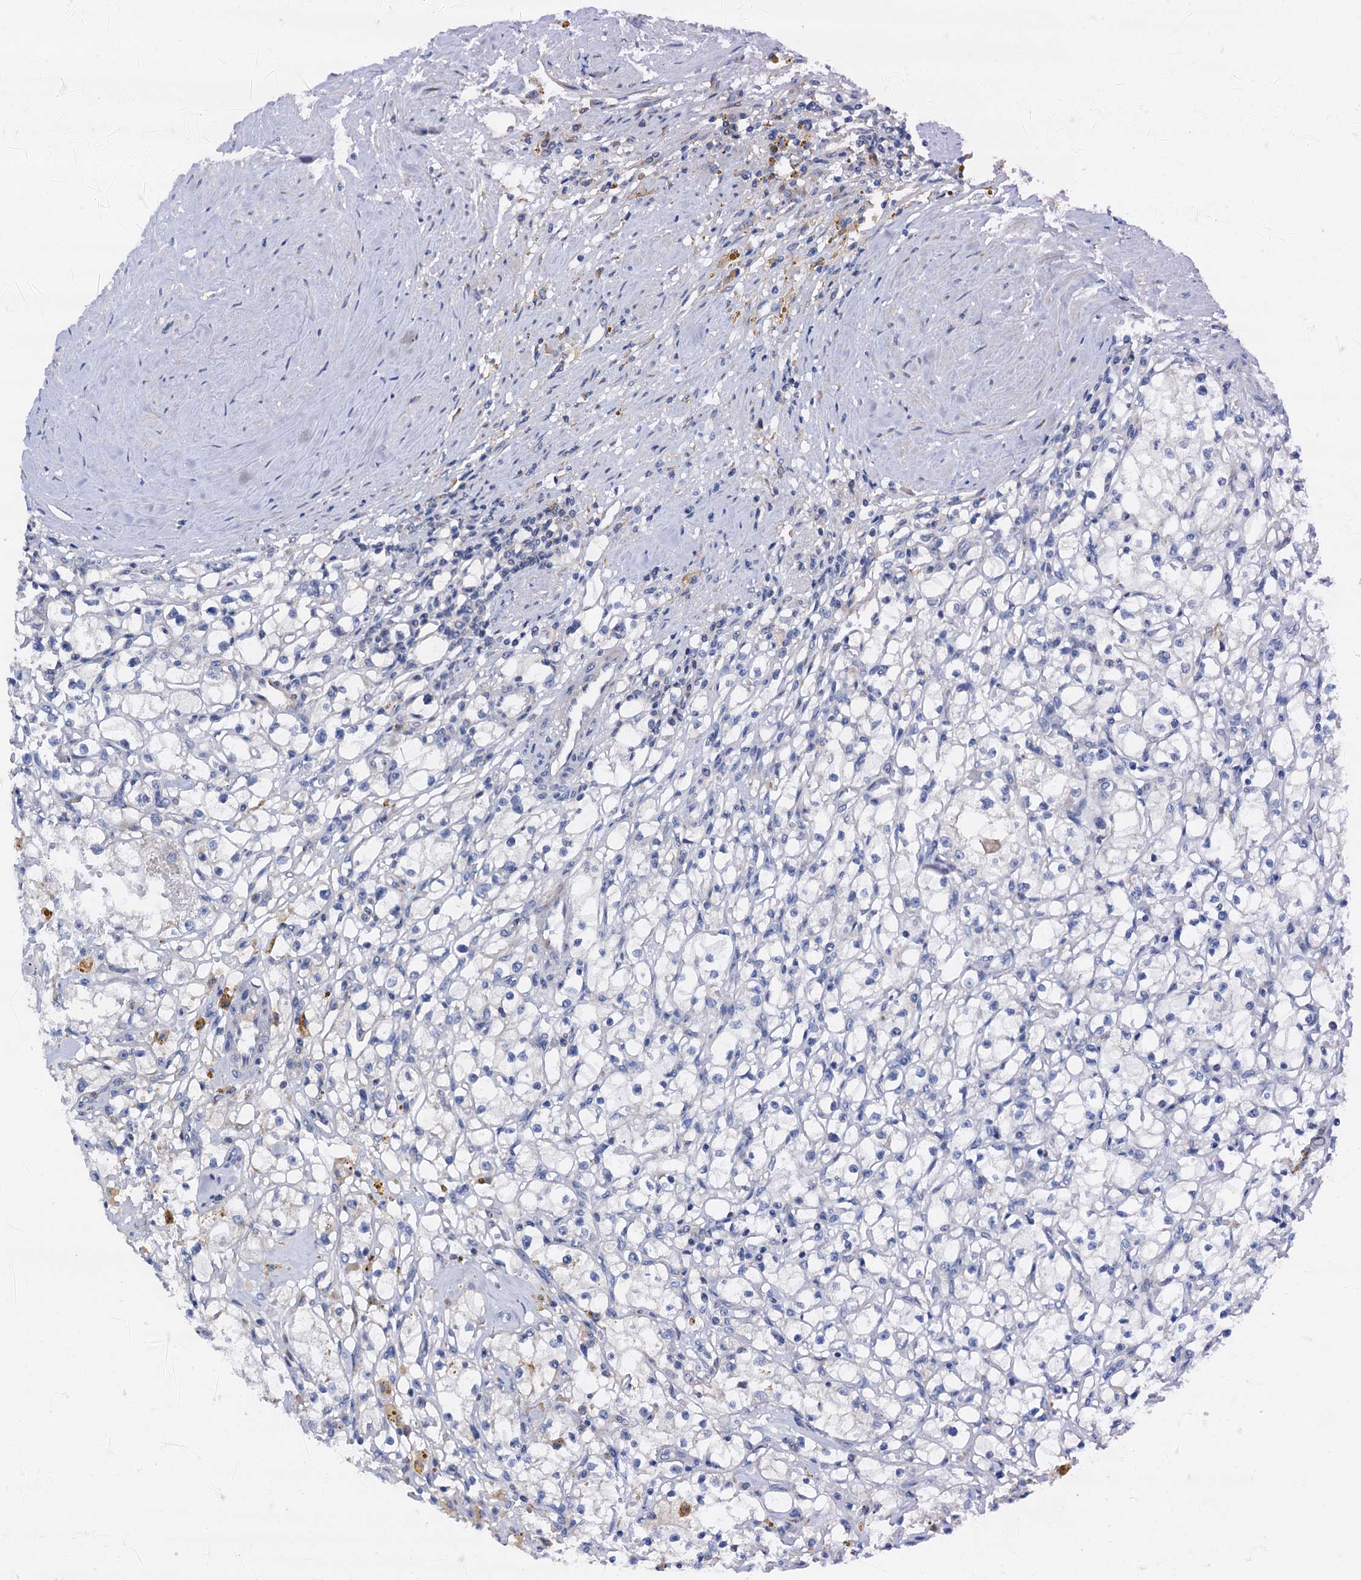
{"staining": {"intensity": "negative", "quantity": "none", "location": "none"}, "tissue": "renal cancer", "cell_type": "Tumor cells", "image_type": "cancer", "snomed": [{"axis": "morphology", "description": "Adenocarcinoma, NOS"}, {"axis": "topography", "description": "Kidney"}], "caption": "Tumor cells are negative for protein expression in human renal cancer.", "gene": "RASSF9", "patient": {"sex": "male", "age": 56}}